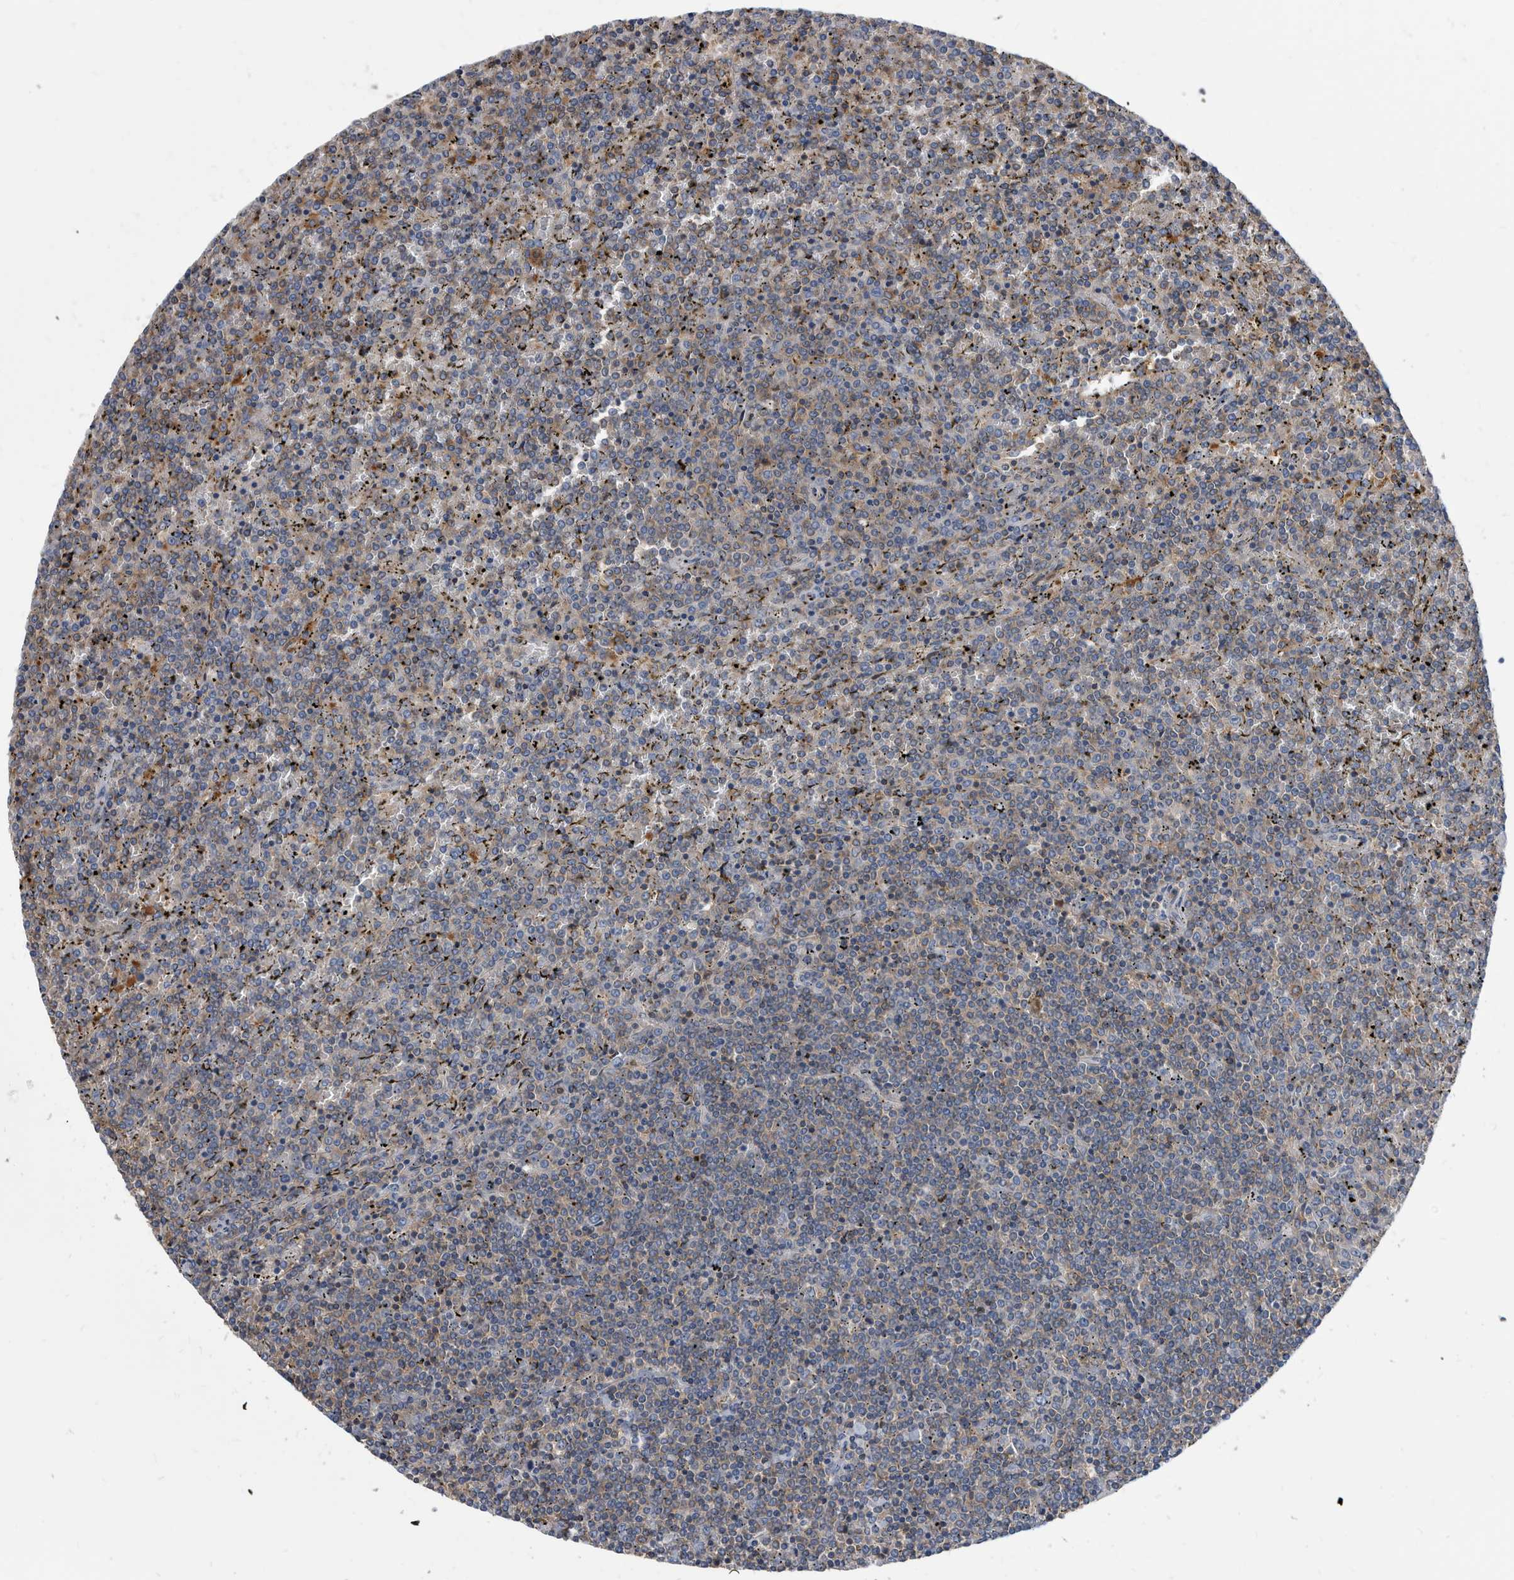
{"staining": {"intensity": "negative", "quantity": "none", "location": "none"}, "tissue": "lymphoma", "cell_type": "Tumor cells", "image_type": "cancer", "snomed": [{"axis": "morphology", "description": "Malignant lymphoma, non-Hodgkin's type, Low grade"}, {"axis": "topography", "description": "Spleen"}], "caption": "Immunohistochemistry (IHC) image of lymphoma stained for a protein (brown), which shows no staining in tumor cells. The staining is performed using DAB (3,3'-diaminobenzidine) brown chromogen with nuclei counter-stained in using hematoxylin.", "gene": "APEH", "patient": {"sex": "female", "age": 19}}